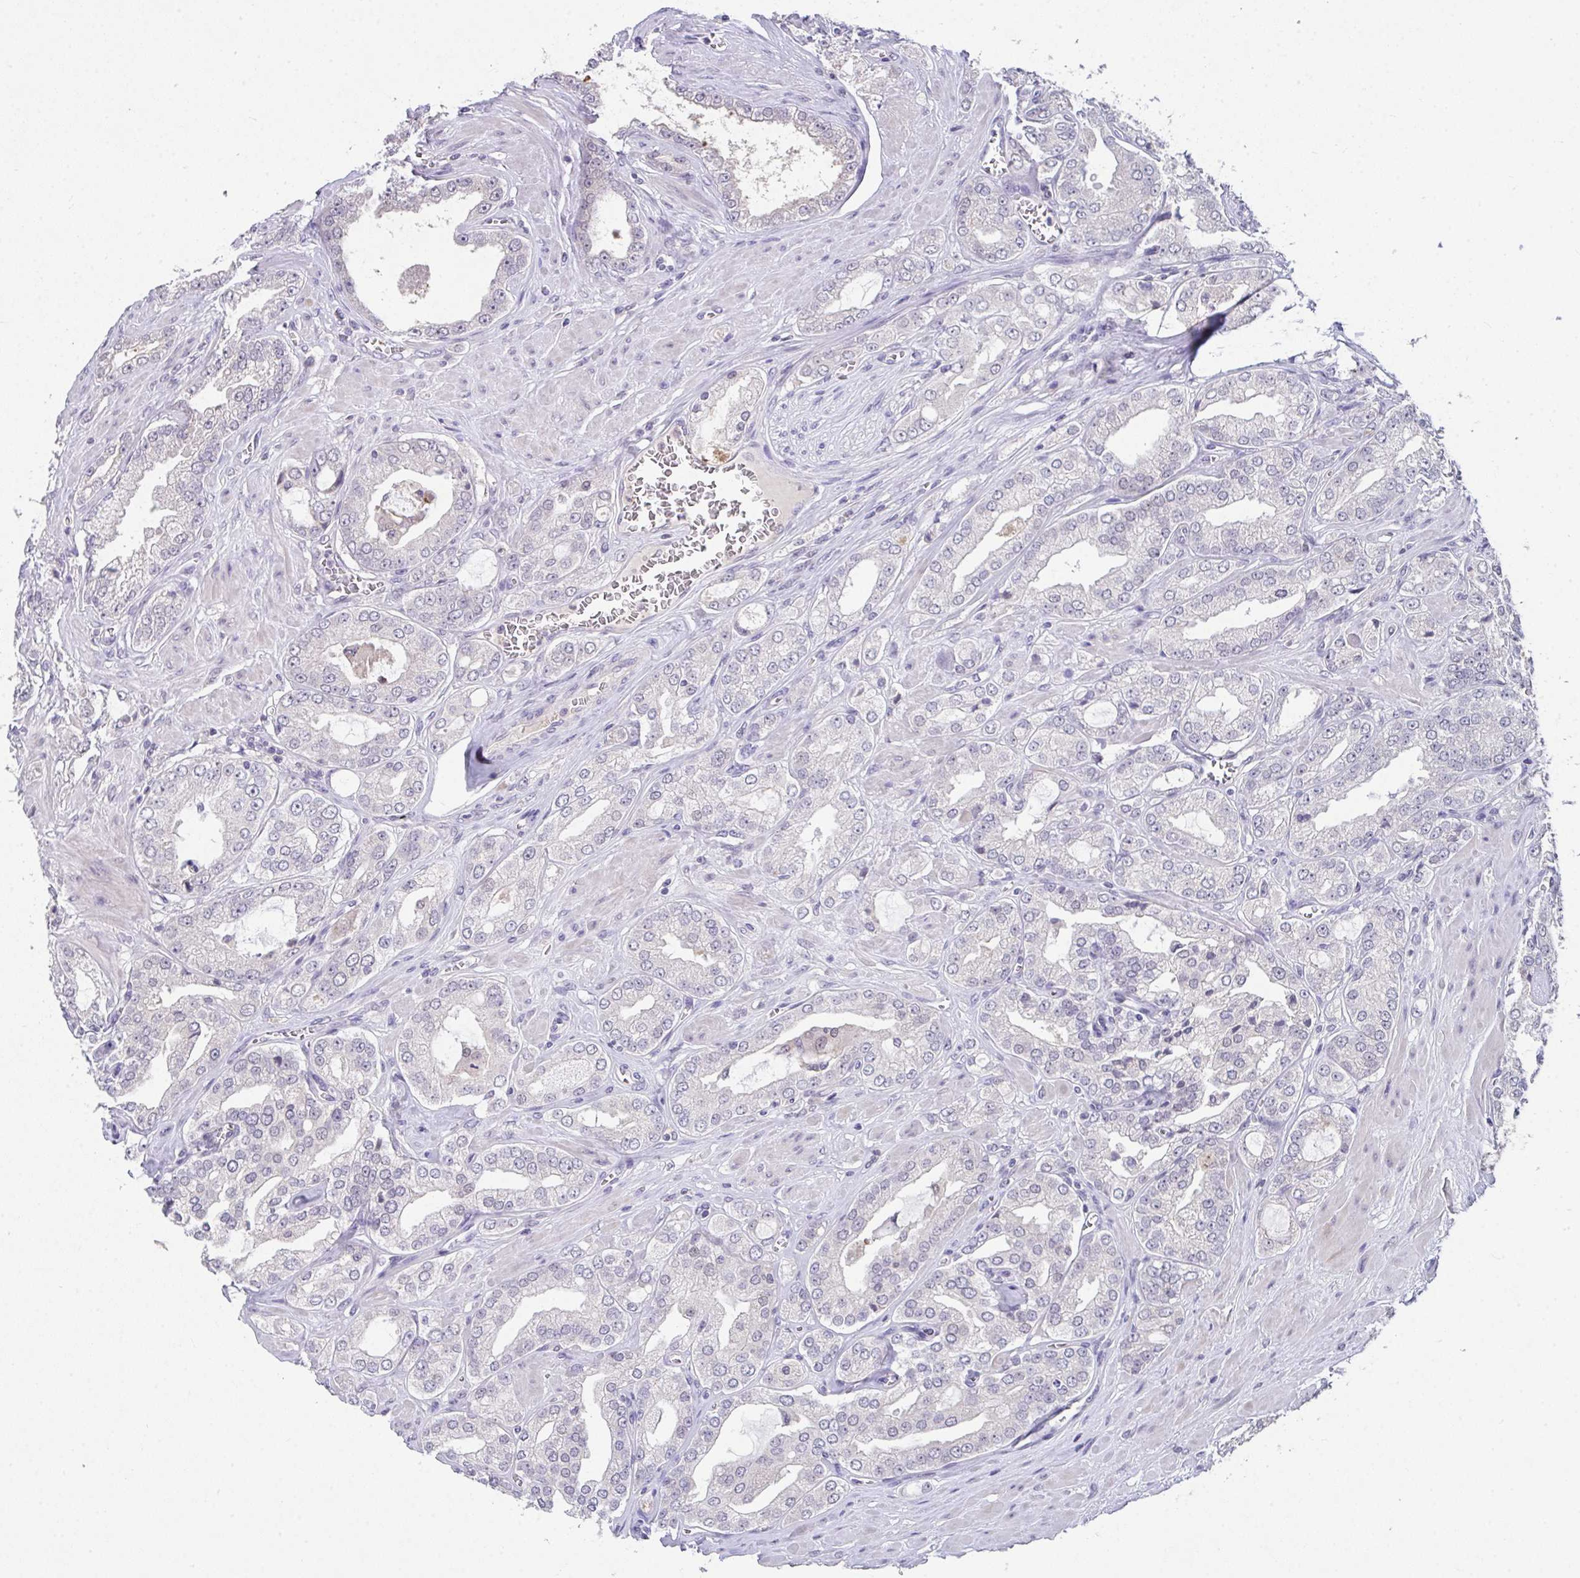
{"staining": {"intensity": "negative", "quantity": "none", "location": "none"}, "tissue": "prostate cancer", "cell_type": "Tumor cells", "image_type": "cancer", "snomed": [{"axis": "morphology", "description": "Adenocarcinoma, High grade"}, {"axis": "topography", "description": "Prostate"}], "caption": "The photomicrograph reveals no significant positivity in tumor cells of prostate cancer (adenocarcinoma (high-grade)).", "gene": "GLTPD2", "patient": {"sex": "male", "age": 66}}